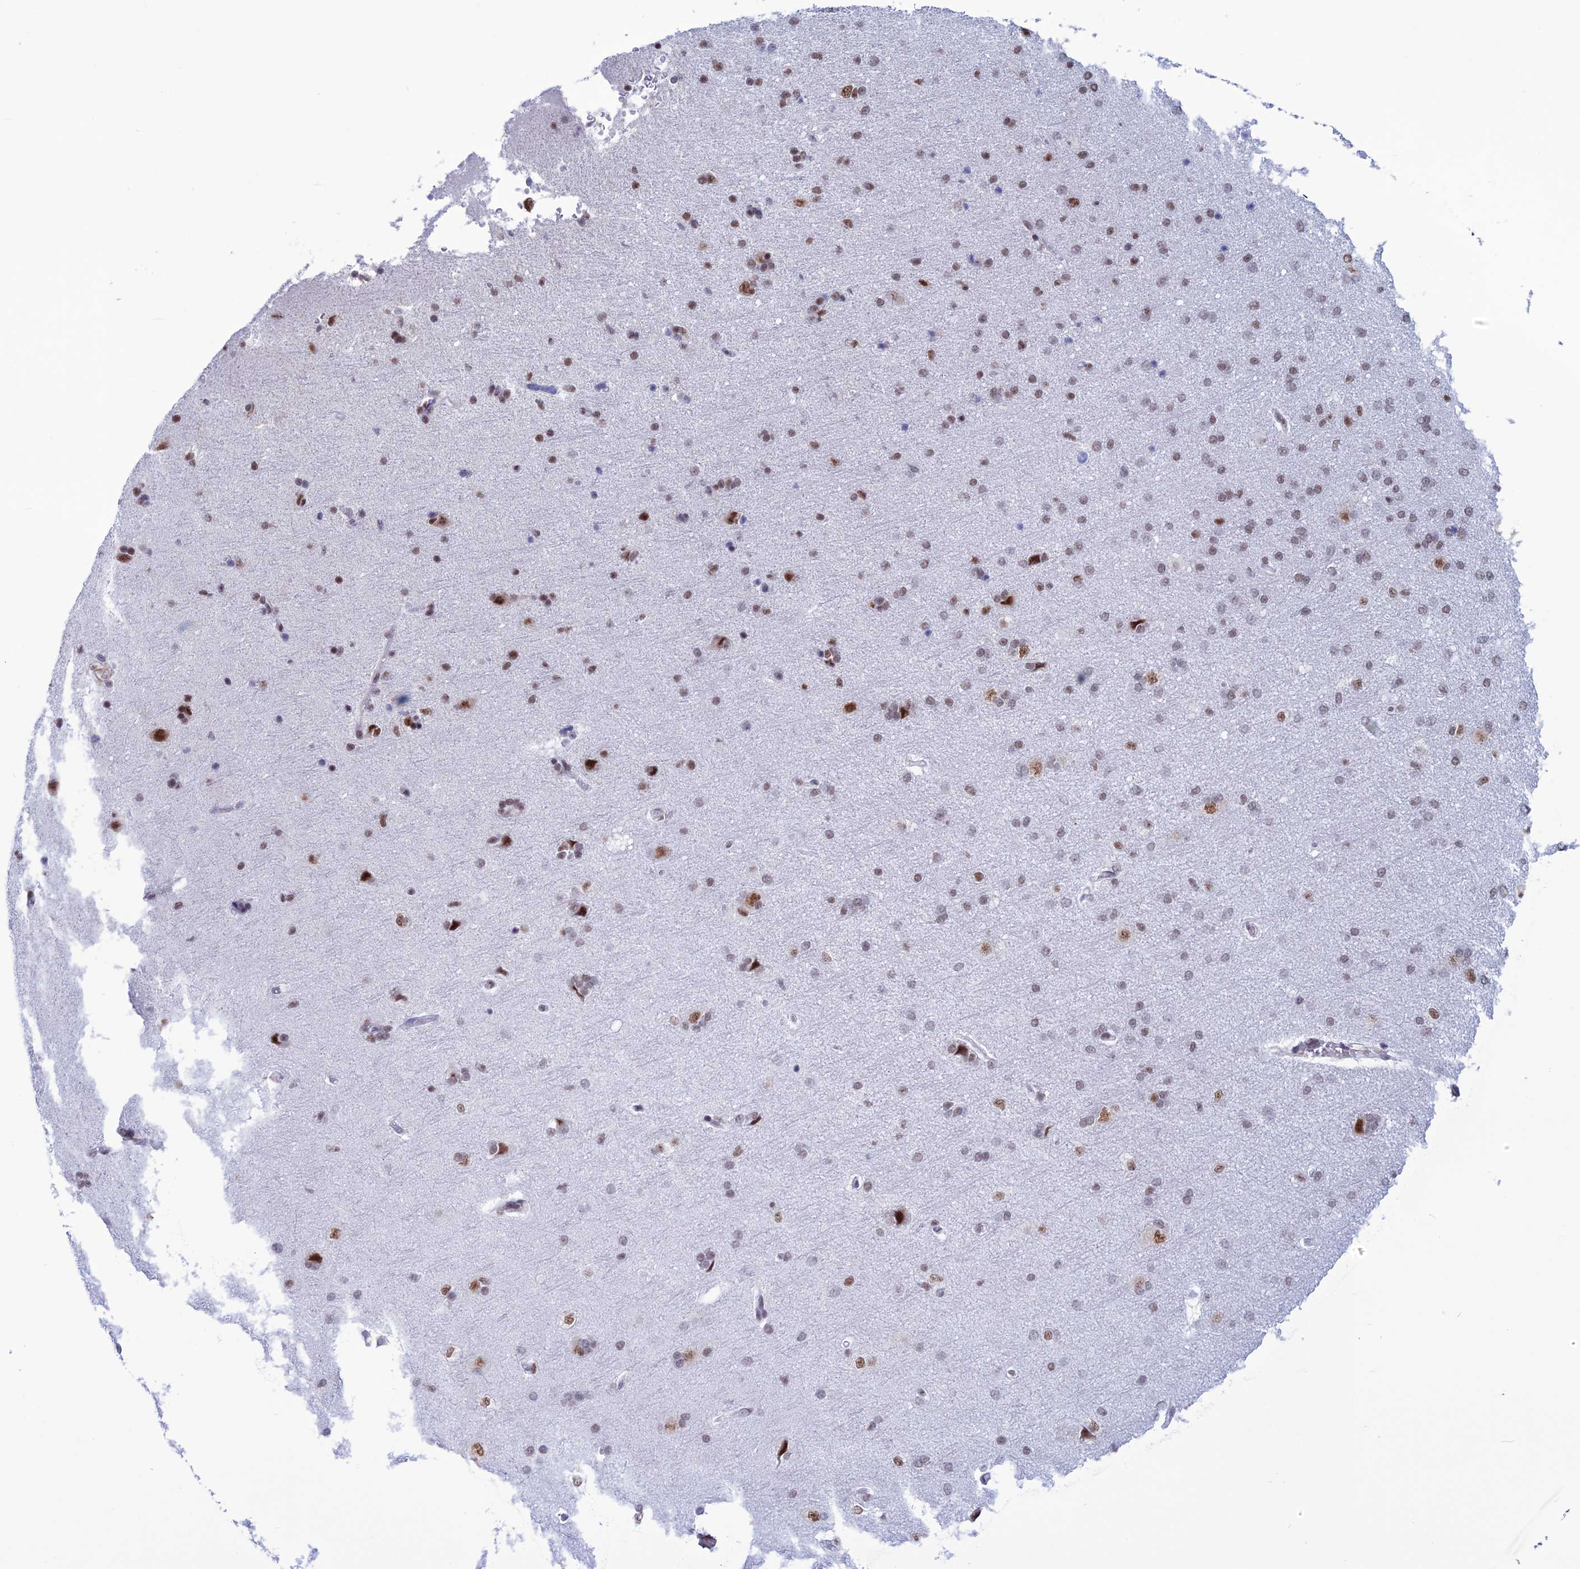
{"staining": {"intensity": "moderate", "quantity": "<25%", "location": "nuclear"}, "tissue": "cerebral cortex", "cell_type": "Endothelial cells", "image_type": "normal", "snomed": [{"axis": "morphology", "description": "Normal tissue, NOS"}, {"axis": "topography", "description": "Cerebral cortex"}], "caption": "About <25% of endothelial cells in benign cerebral cortex show moderate nuclear protein positivity as visualized by brown immunohistochemical staining.", "gene": "U2AF1", "patient": {"sex": "male", "age": 62}}